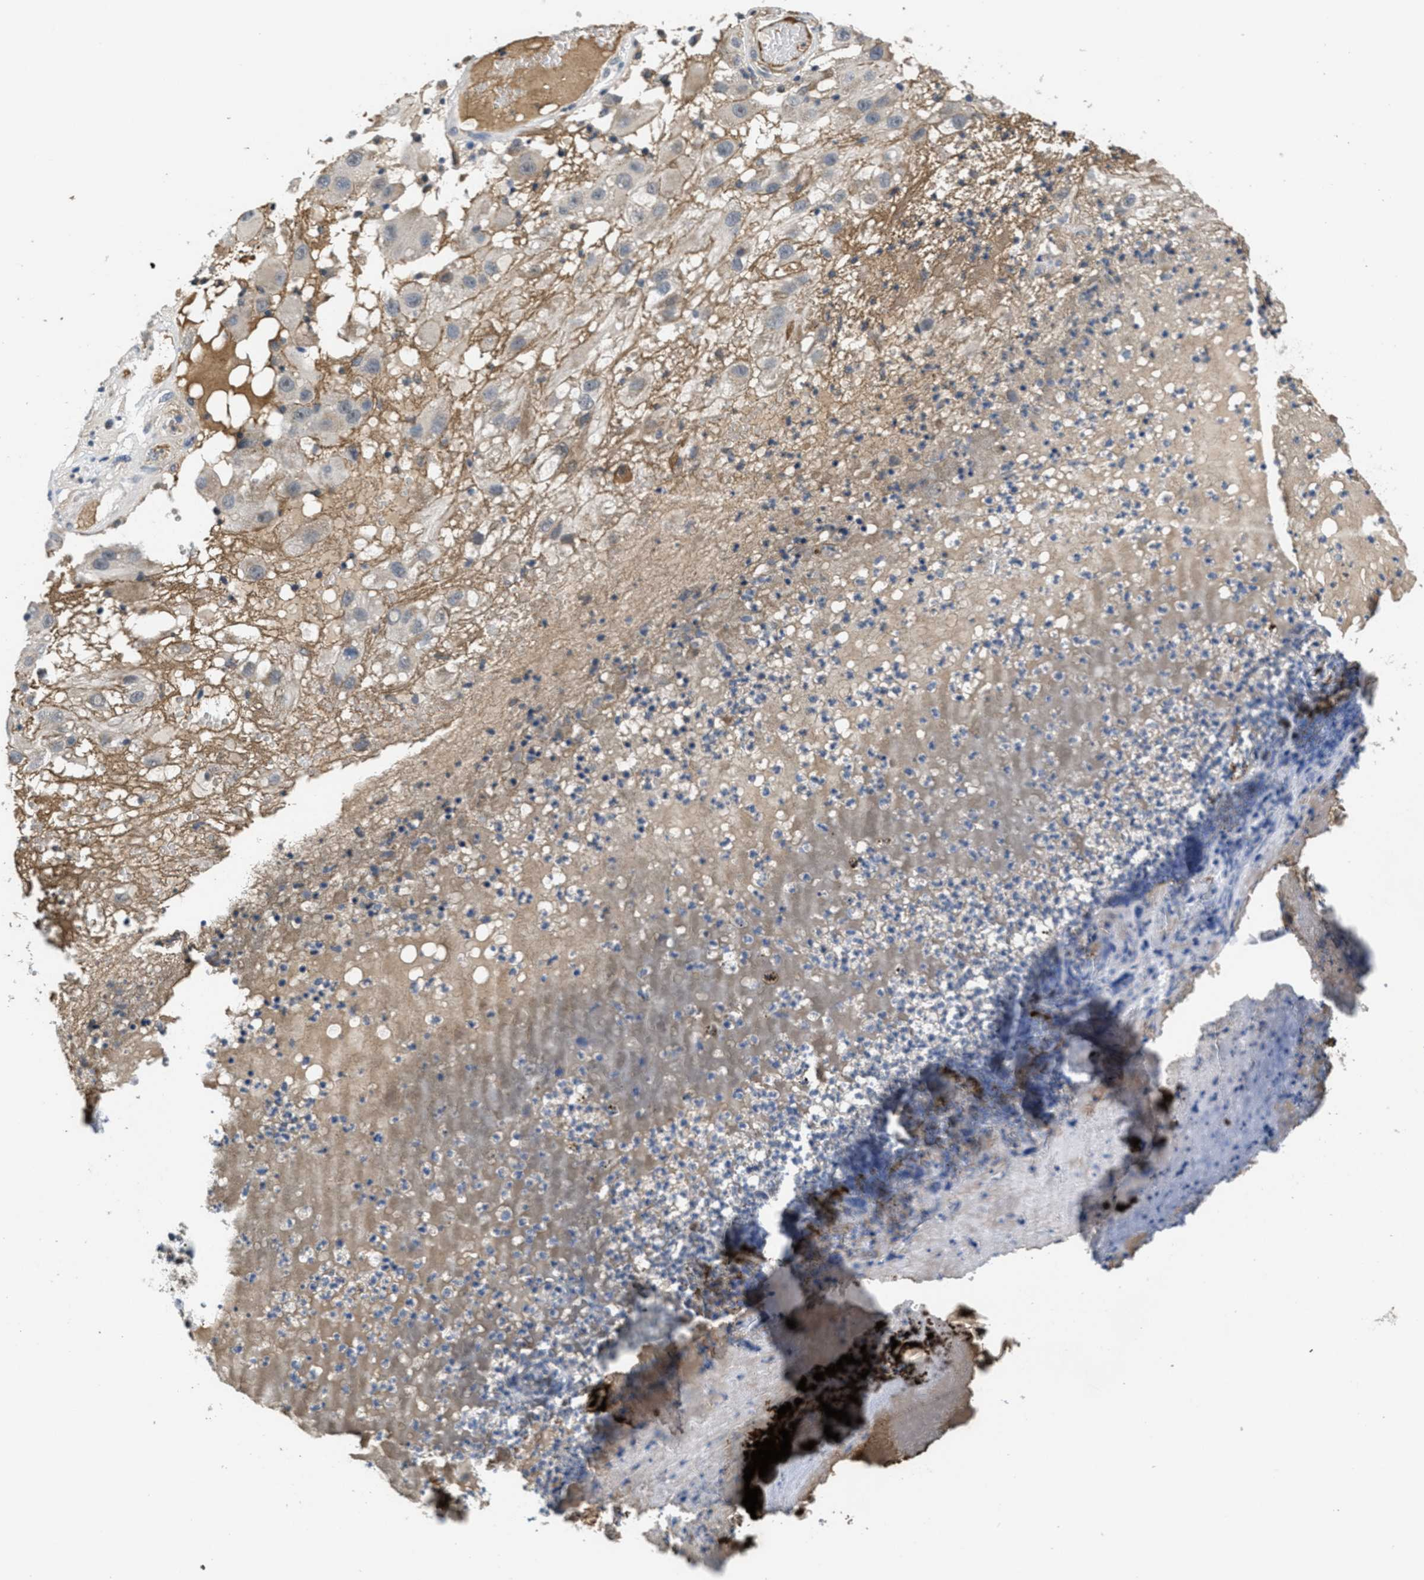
{"staining": {"intensity": "weak", "quantity": "<25%", "location": "cytoplasmic/membranous"}, "tissue": "melanoma", "cell_type": "Tumor cells", "image_type": "cancer", "snomed": [{"axis": "morphology", "description": "Malignant melanoma, NOS"}, {"axis": "topography", "description": "Skin"}], "caption": "Malignant melanoma stained for a protein using IHC reveals no expression tumor cells.", "gene": "ANGPT1", "patient": {"sex": "female", "age": 81}}